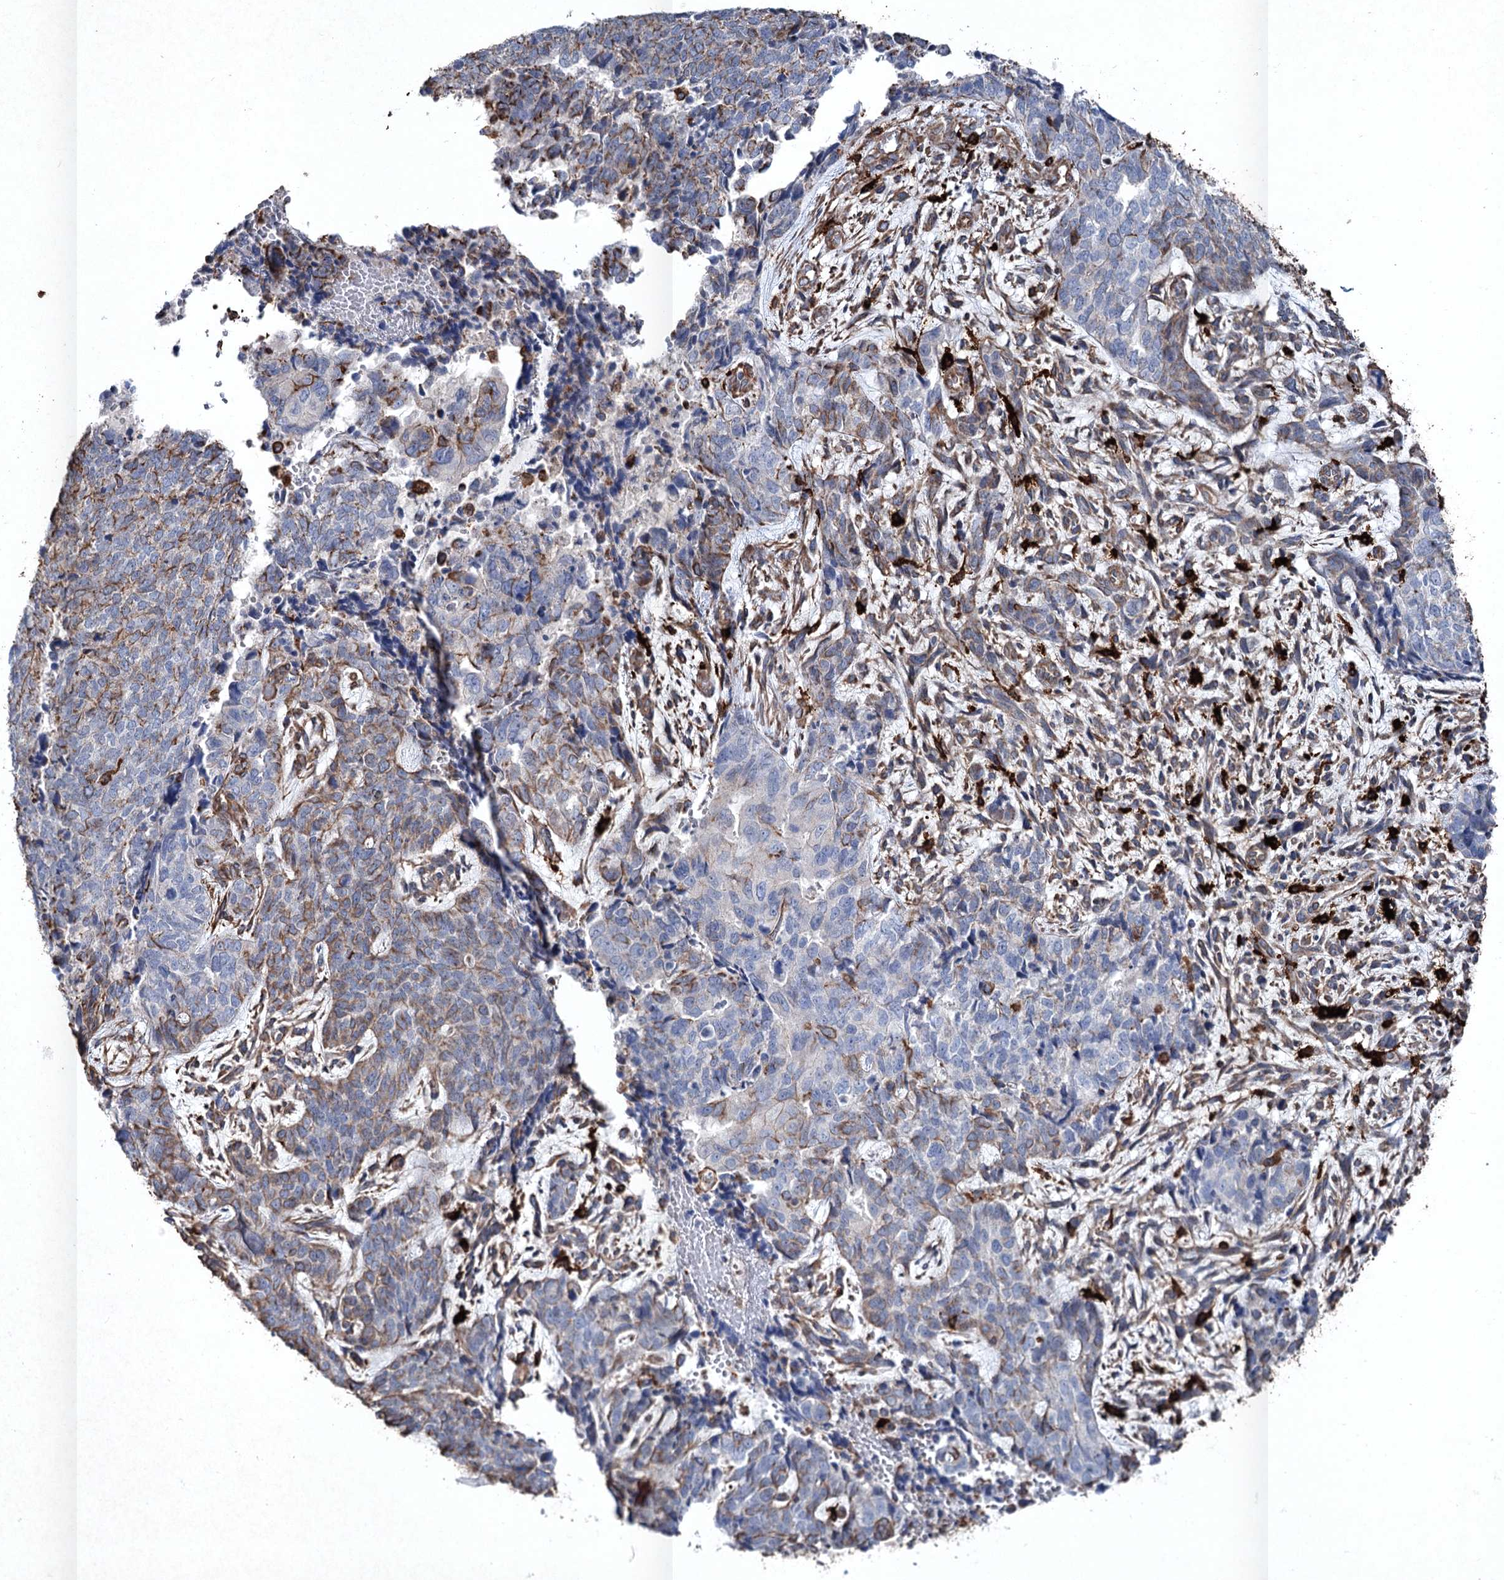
{"staining": {"intensity": "moderate", "quantity": "<25%", "location": "cytoplasmic/membranous"}, "tissue": "cervical cancer", "cell_type": "Tumor cells", "image_type": "cancer", "snomed": [{"axis": "morphology", "description": "Squamous cell carcinoma, NOS"}, {"axis": "topography", "description": "Cervix"}], "caption": "This photomicrograph demonstrates immunohistochemistry (IHC) staining of cervical cancer, with low moderate cytoplasmic/membranous staining in approximately <25% of tumor cells.", "gene": "CLEC4M", "patient": {"sex": "female", "age": 63}}